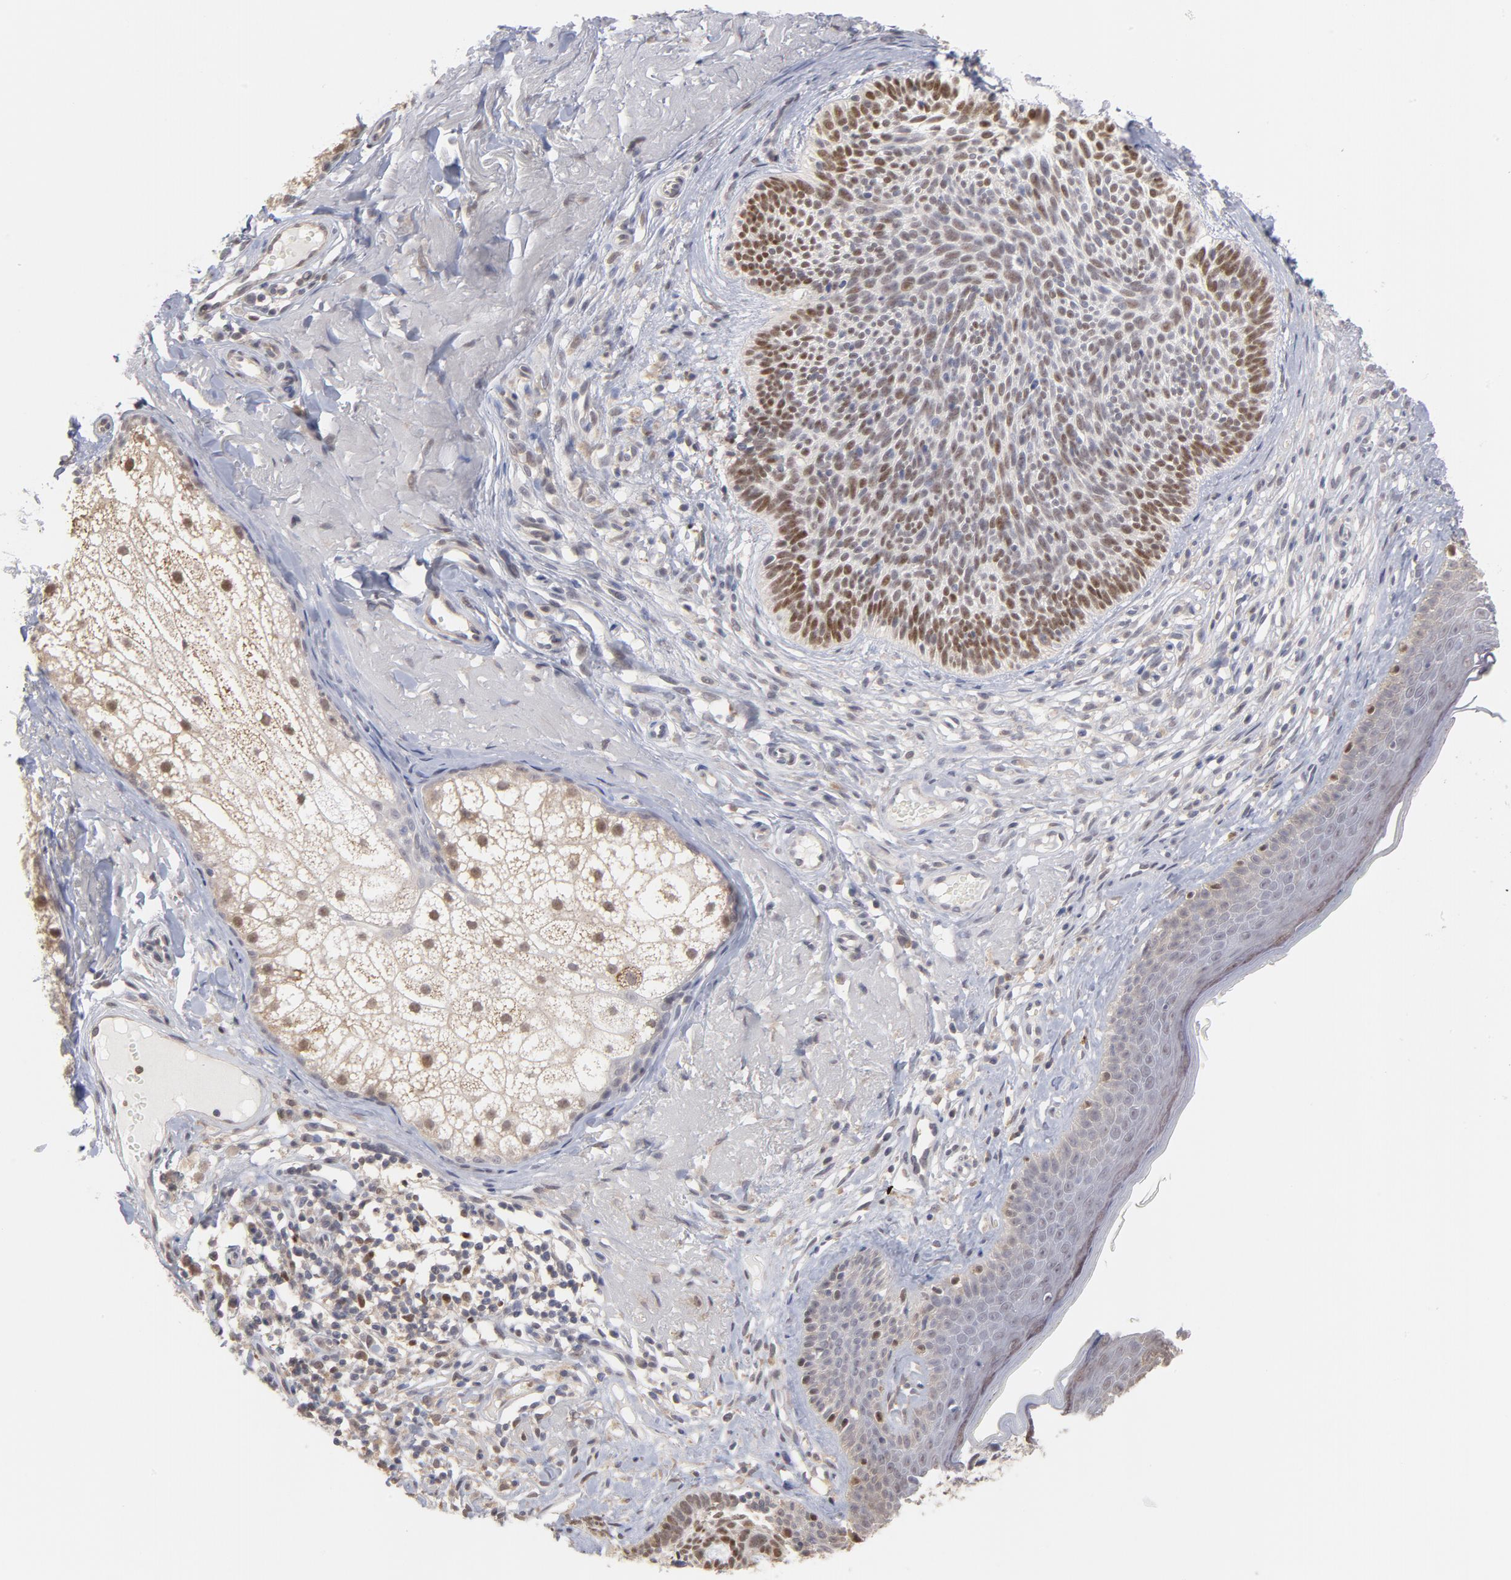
{"staining": {"intensity": "moderate", "quantity": "<25%", "location": "nuclear"}, "tissue": "skin cancer", "cell_type": "Tumor cells", "image_type": "cancer", "snomed": [{"axis": "morphology", "description": "Basal cell carcinoma"}, {"axis": "topography", "description": "Skin"}], "caption": "Protein expression analysis of basal cell carcinoma (skin) exhibits moderate nuclear expression in about <25% of tumor cells.", "gene": "OAS1", "patient": {"sex": "male", "age": 74}}